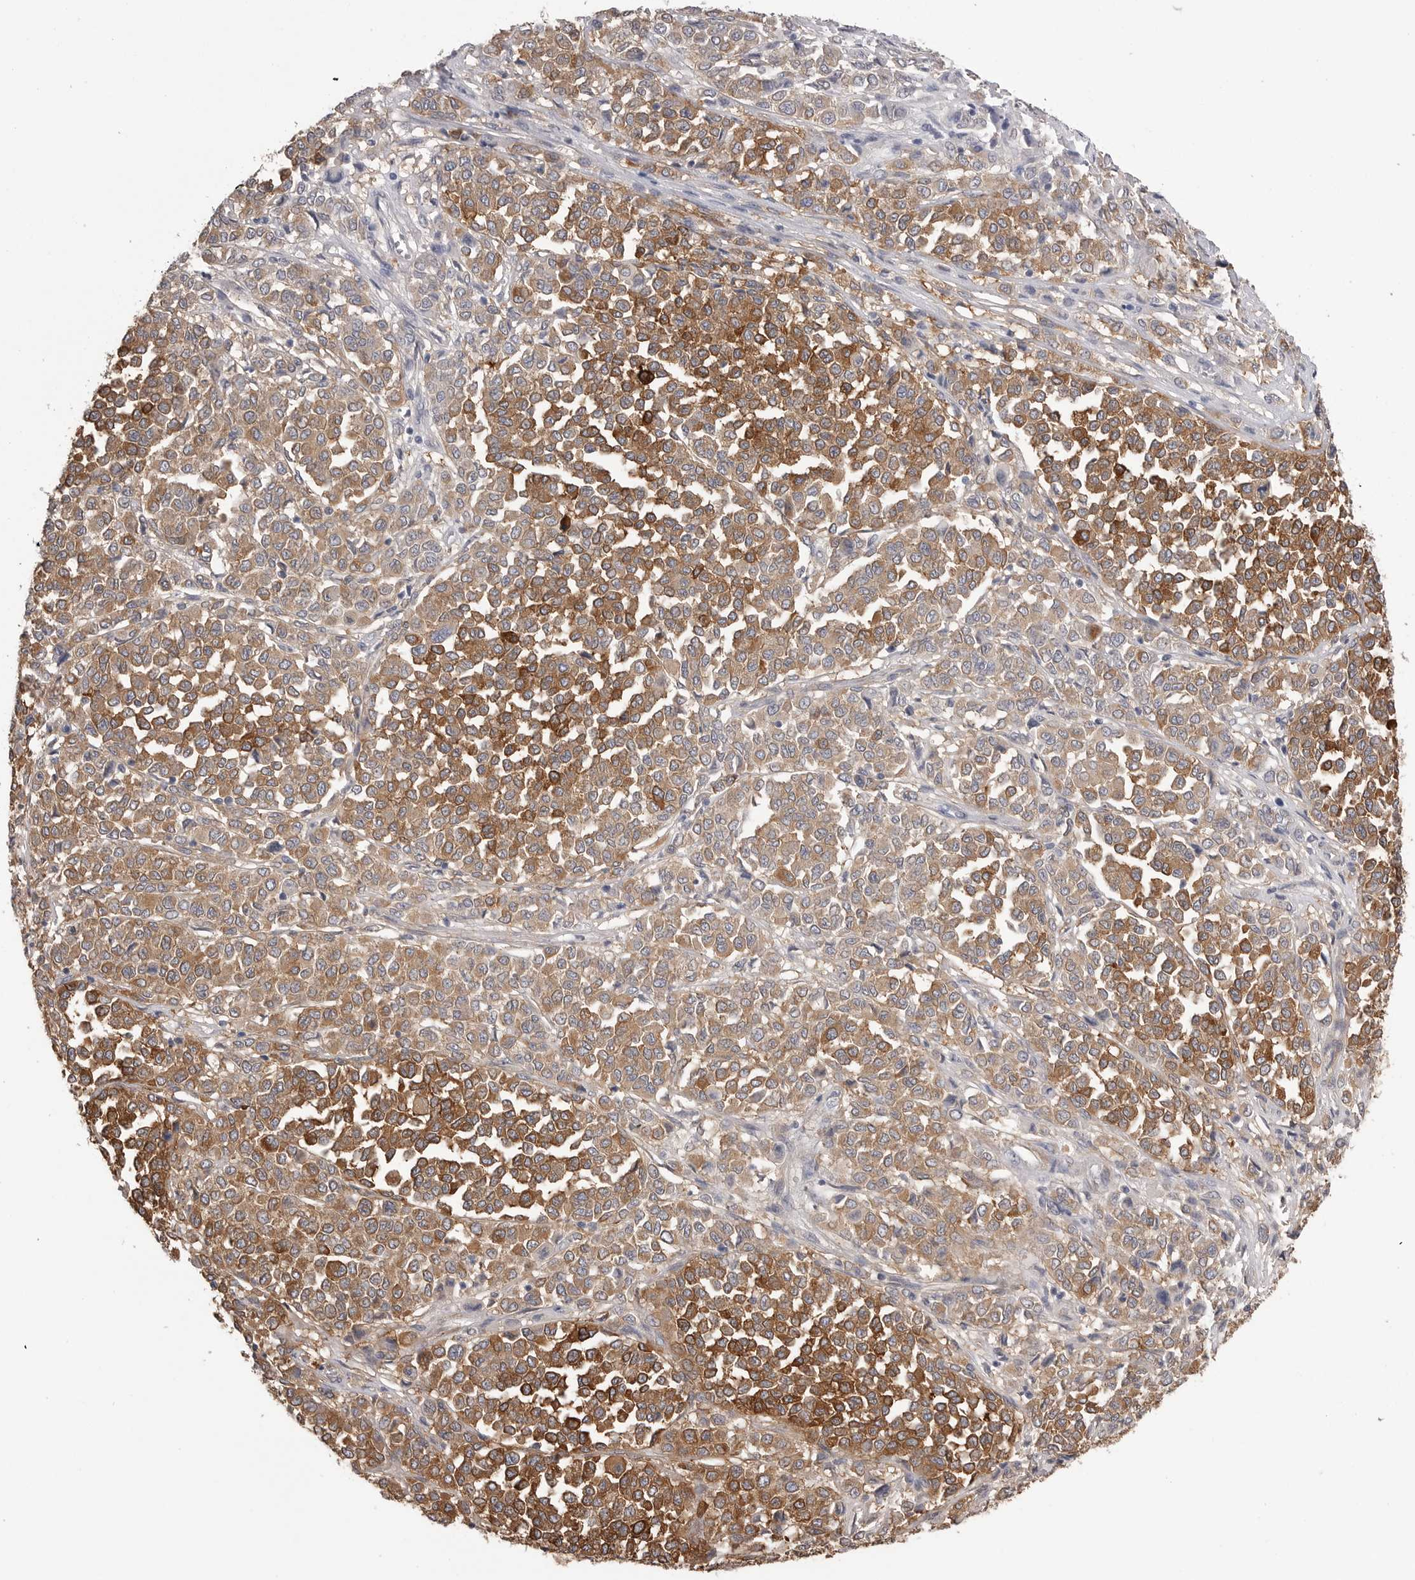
{"staining": {"intensity": "moderate", "quantity": ">75%", "location": "cytoplasmic/membranous"}, "tissue": "melanoma", "cell_type": "Tumor cells", "image_type": "cancer", "snomed": [{"axis": "morphology", "description": "Malignant melanoma, Metastatic site"}, {"axis": "topography", "description": "Pancreas"}], "caption": "This micrograph displays immunohistochemistry (IHC) staining of malignant melanoma (metastatic site), with medium moderate cytoplasmic/membranous staining in about >75% of tumor cells.", "gene": "AKAP12", "patient": {"sex": "female", "age": 30}}